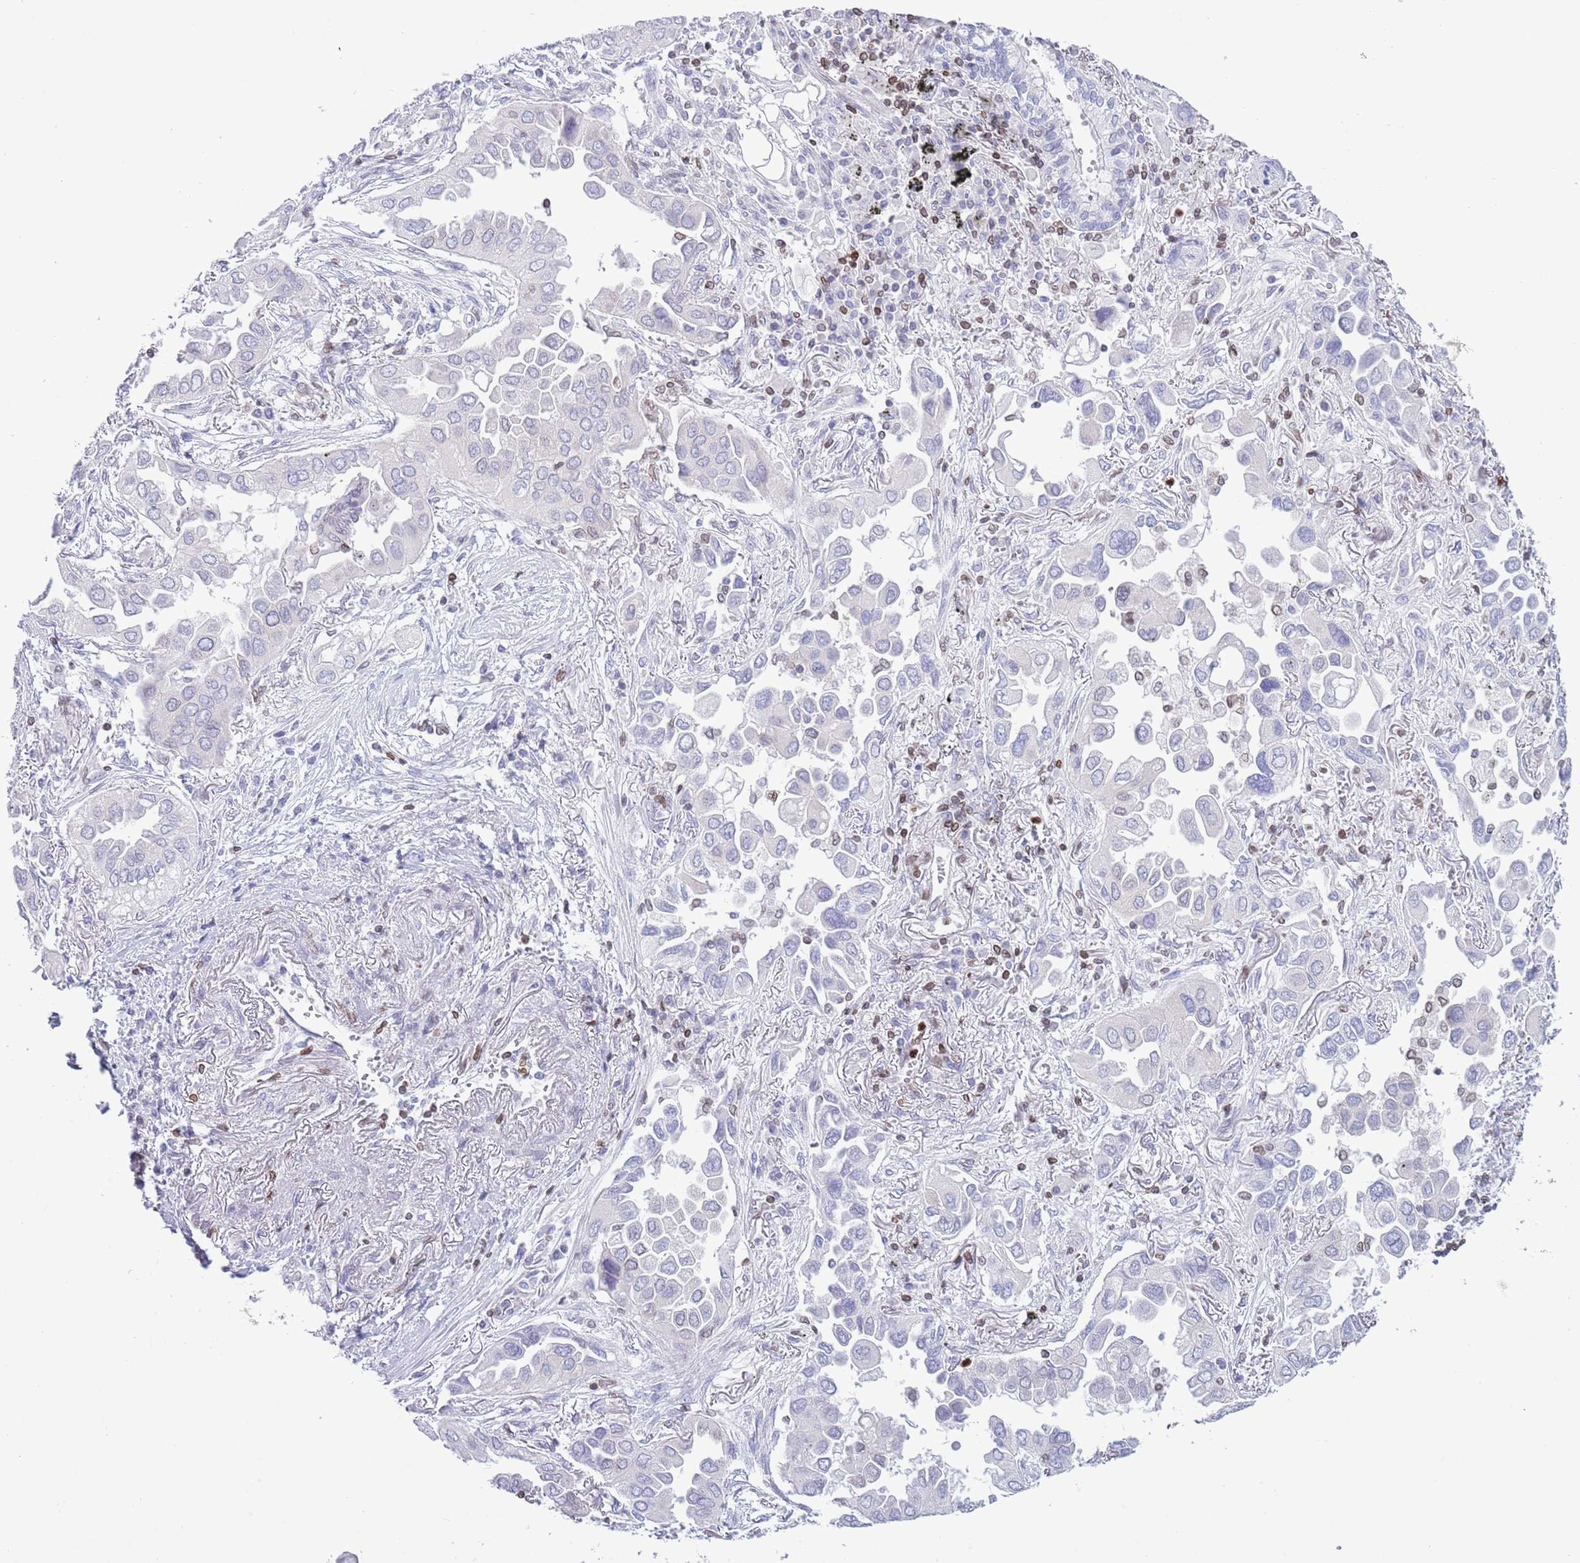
{"staining": {"intensity": "negative", "quantity": "none", "location": "none"}, "tissue": "lung cancer", "cell_type": "Tumor cells", "image_type": "cancer", "snomed": [{"axis": "morphology", "description": "Adenocarcinoma, NOS"}, {"axis": "topography", "description": "Lung"}], "caption": "This micrograph is of lung adenocarcinoma stained with immunohistochemistry (IHC) to label a protein in brown with the nuclei are counter-stained blue. There is no staining in tumor cells.", "gene": "LBR", "patient": {"sex": "female", "age": 76}}